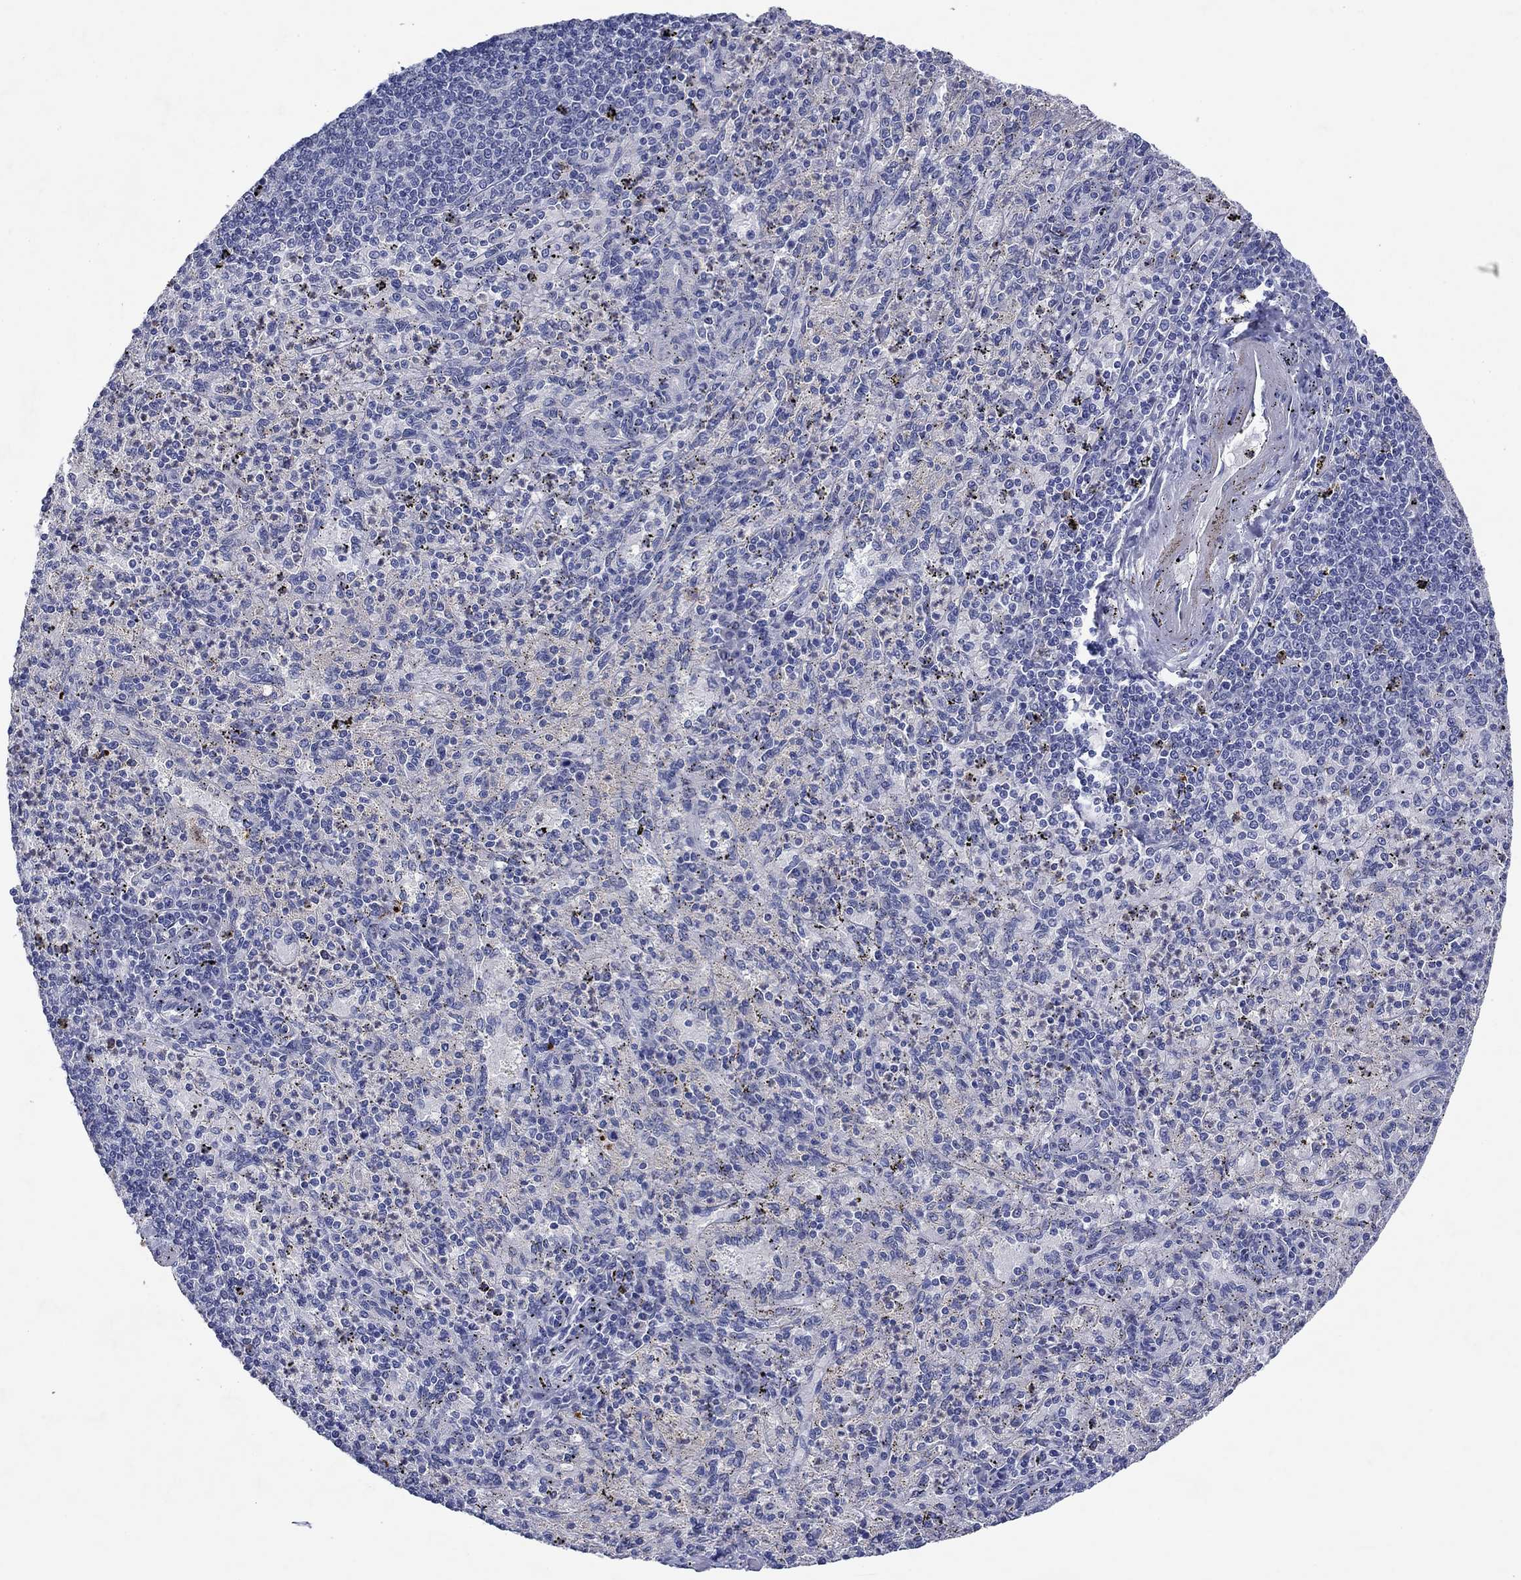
{"staining": {"intensity": "negative", "quantity": "none", "location": "none"}, "tissue": "spleen", "cell_type": "Cells in red pulp", "image_type": "normal", "snomed": [{"axis": "morphology", "description": "Normal tissue, NOS"}, {"axis": "topography", "description": "Spleen"}], "caption": "Protein analysis of normal spleen demonstrates no significant expression in cells in red pulp.", "gene": "HDC", "patient": {"sex": "male", "age": 60}}